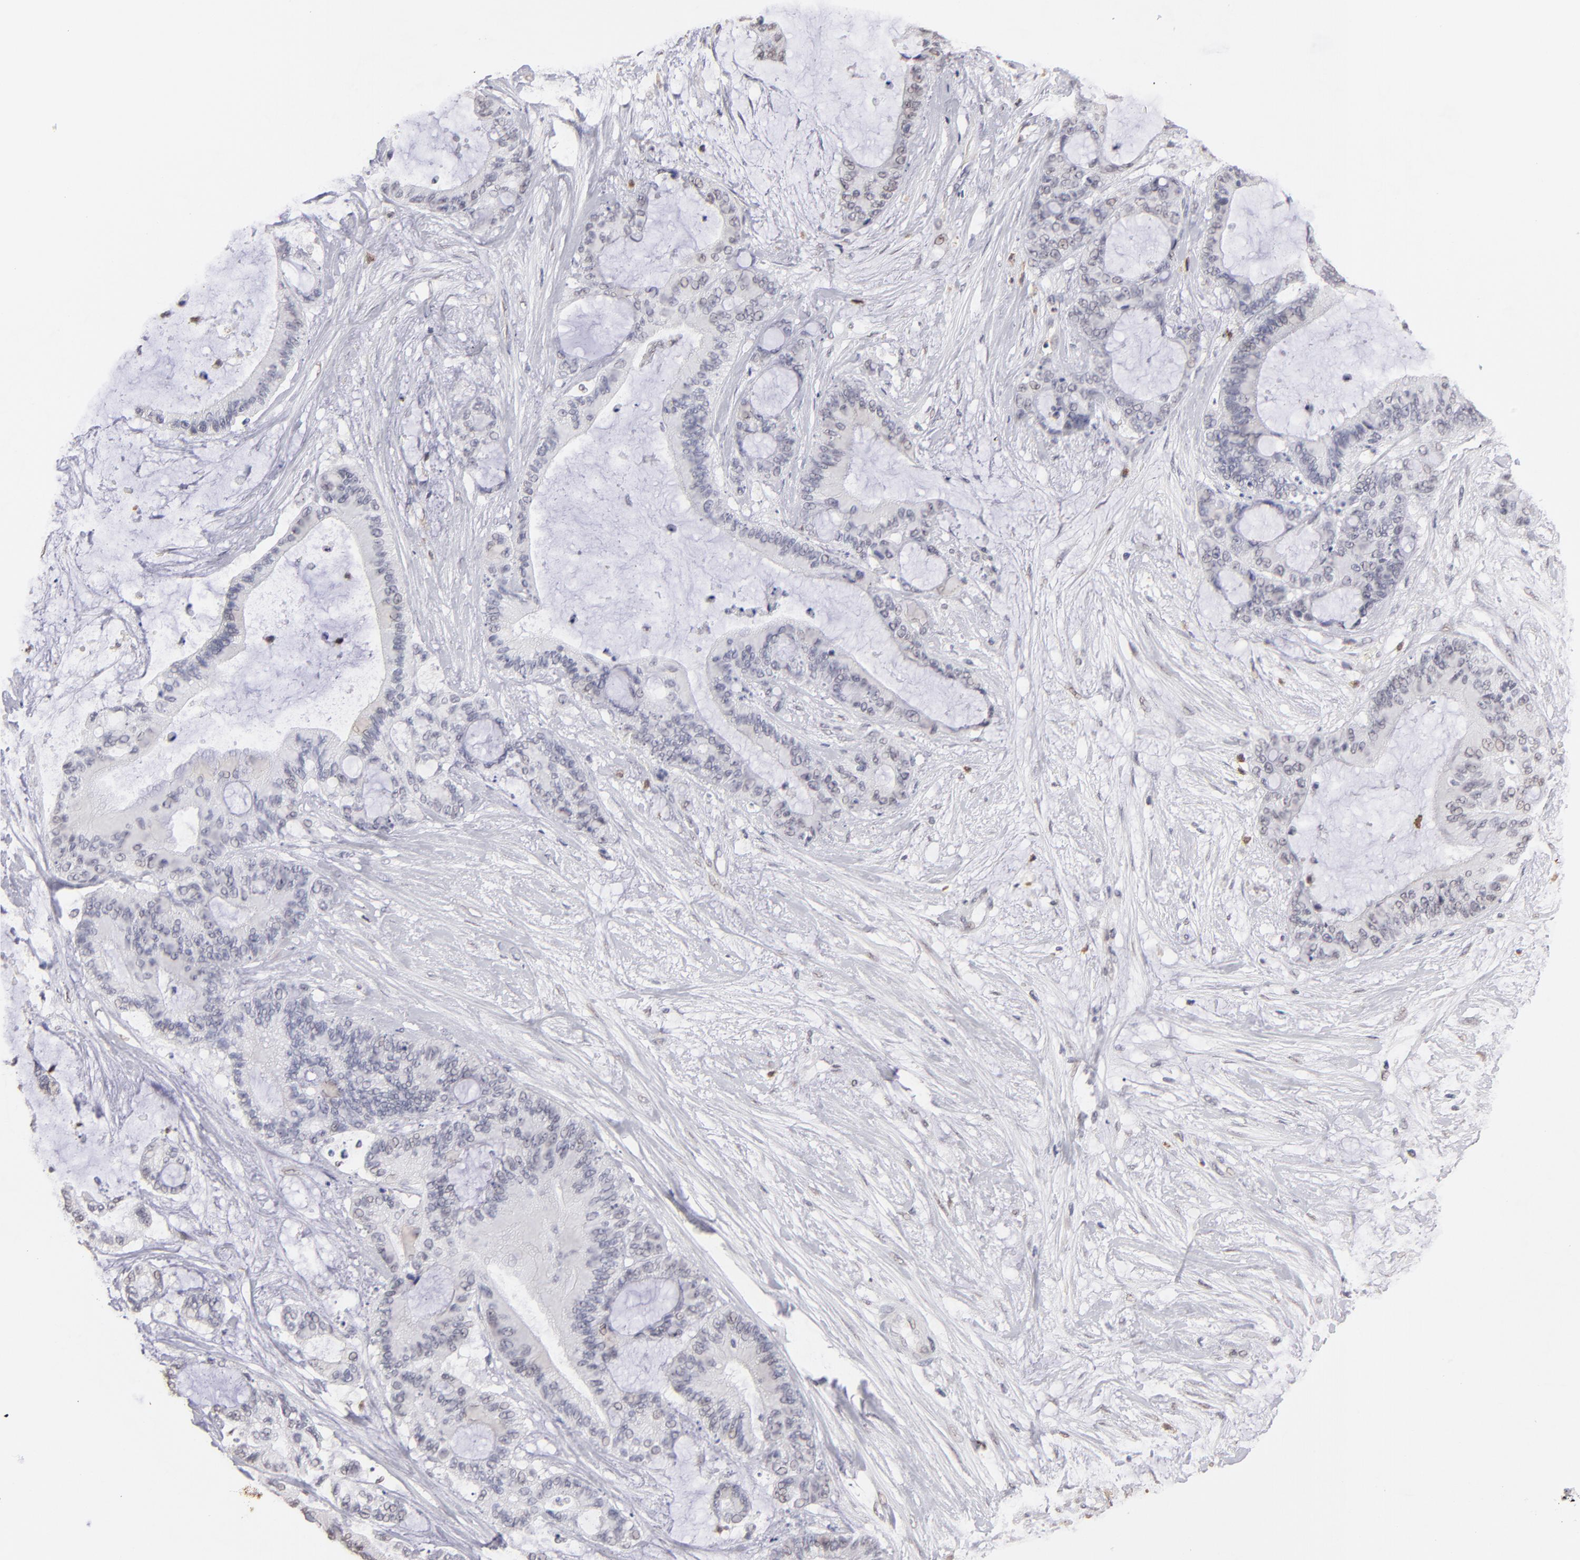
{"staining": {"intensity": "negative", "quantity": "none", "location": "none"}, "tissue": "liver cancer", "cell_type": "Tumor cells", "image_type": "cancer", "snomed": [{"axis": "morphology", "description": "Cholangiocarcinoma"}, {"axis": "topography", "description": "Liver"}], "caption": "Histopathology image shows no significant protein positivity in tumor cells of liver cancer (cholangiocarcinoma).", "gene": "MGAM", "patient": {"sex": "female", "age": 73}}